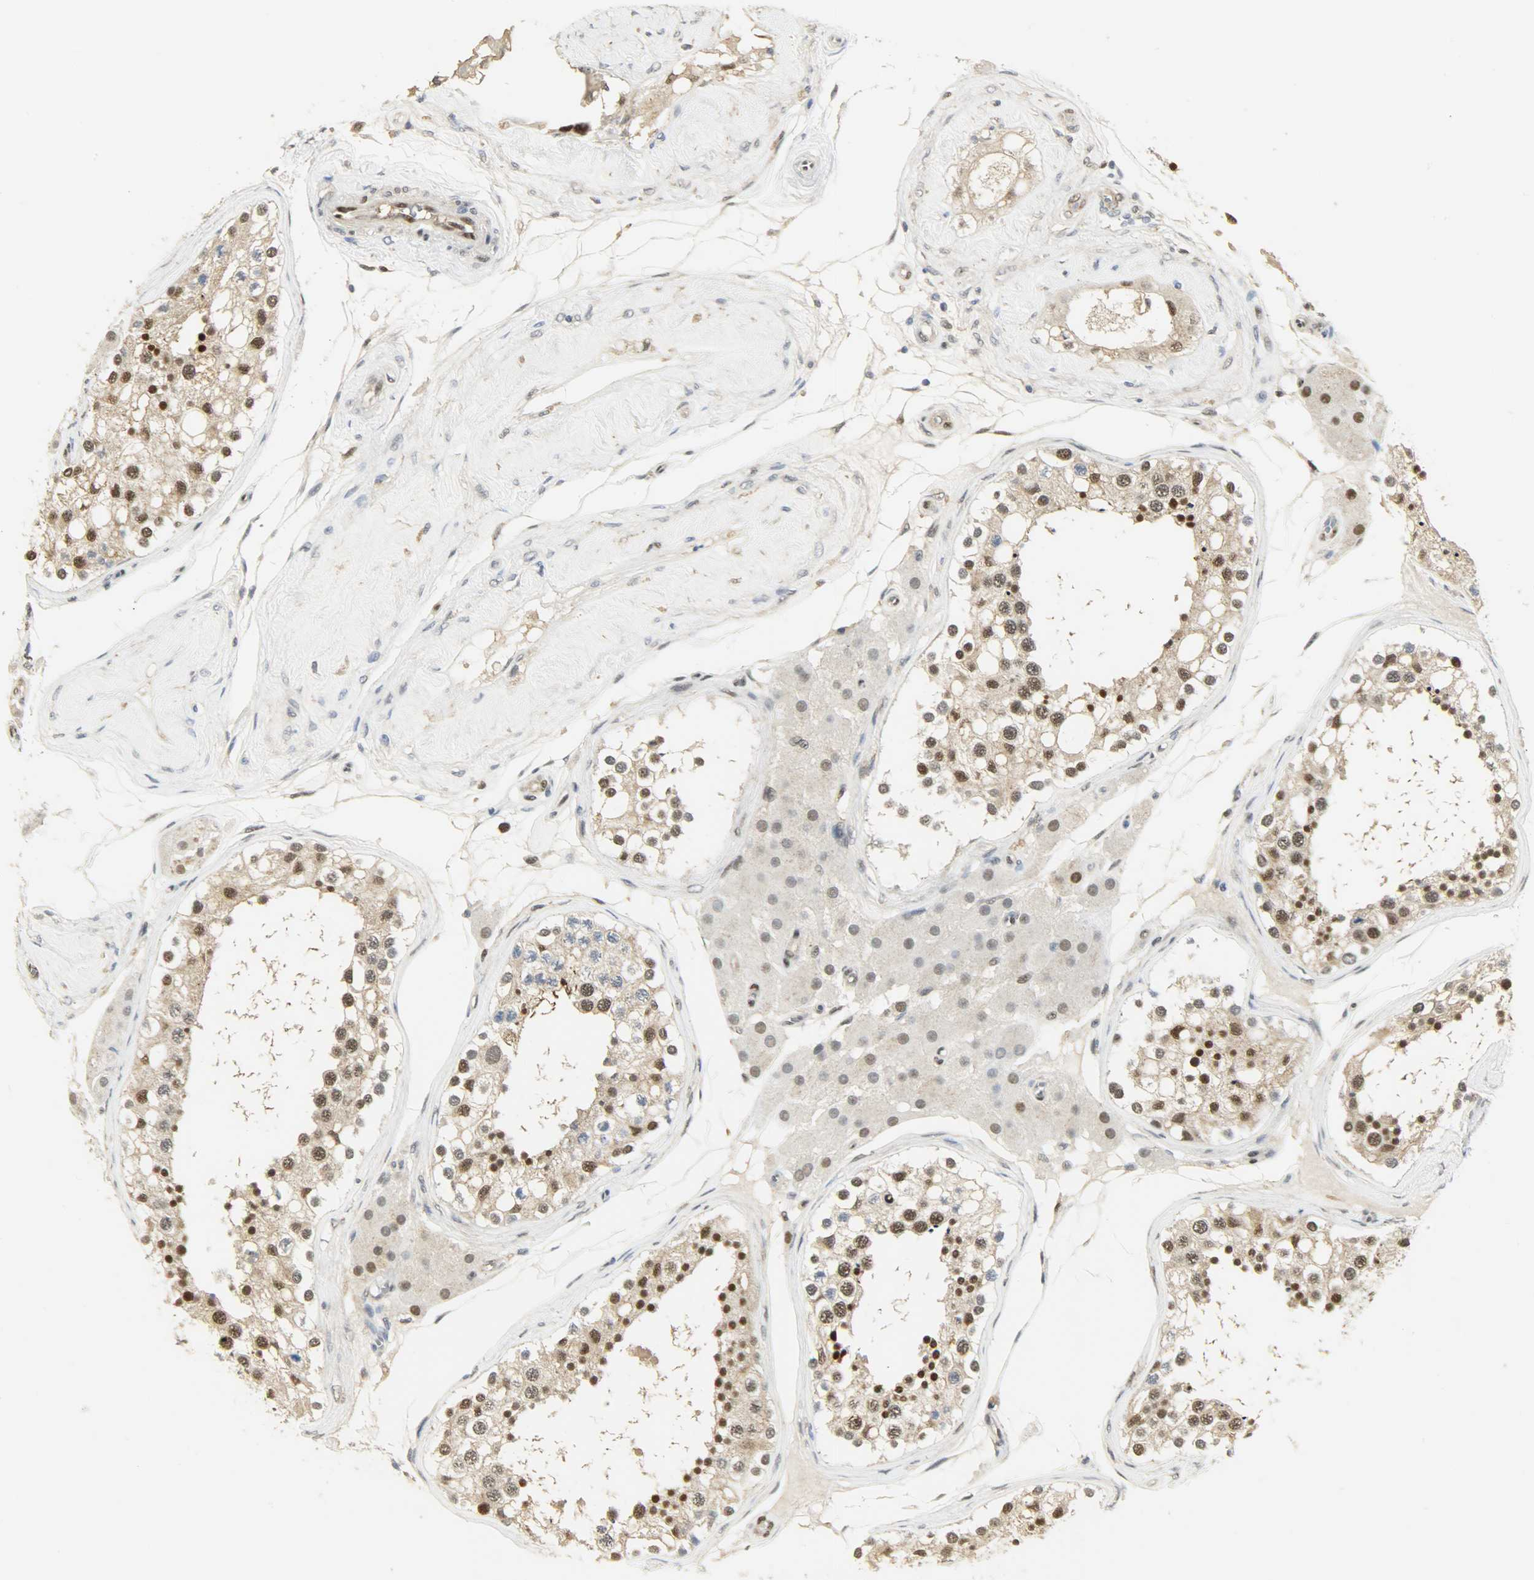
{"staining": {"intensity": "moderate", "quantity": "25%-75%", "location": "nuclear"}, "tissue": "testis", "cell_type": "Cells in seminiferous ducts", "image_type": "normal", "snomed": [{"axis": "morphology", "description": "Normal tissue, NOS"}, {"axis": "topography", "description": "Testis"}], "caption": "Protein positivity by immunohistochemistry (IHC) reveals moderate nuclear positivity in about 25%-75% of cells in seminiferous ducts in unremarkable testis.", "gene": "NPEPL1", "patient": {"sex": "male", "age": 68}}